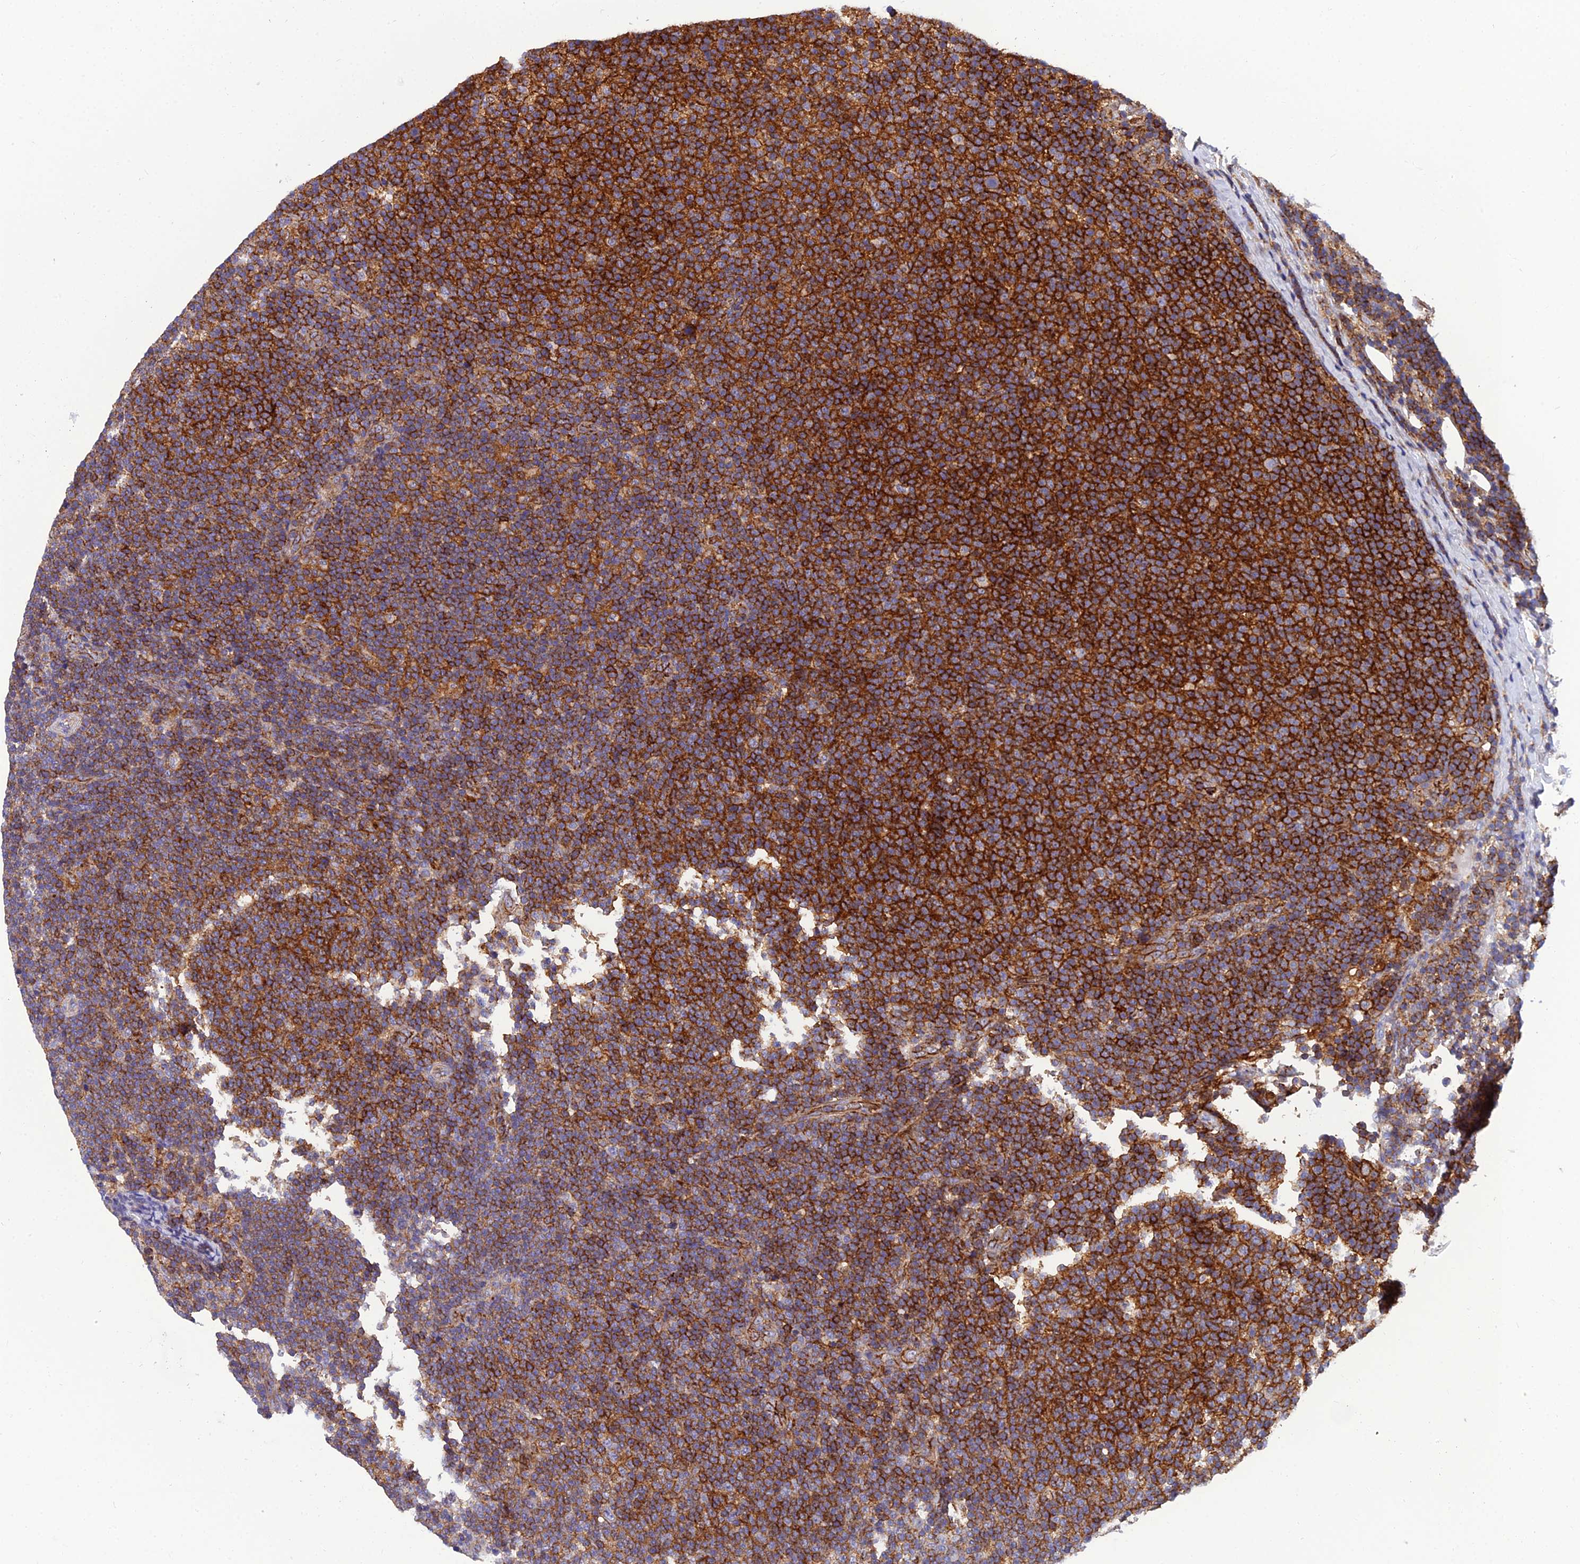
{"staining": {"intensity": "strong", "quantity": "25%-75%", "location": "cytoplasmic/membranous"}, "tissue": "lymphoma", "cell_type": "Tumor cells", "image_type": "cancer", "snomed": [{"axis": "morphology", "description": "Malignant lymphoma, non-Hodgkin's type, Low grade"}, {"axis": "topography", "description": "Lymph node"}], "caption": "Immunohistochemical staining of malignant lymphoma, non-Hodgkin's type (low-grade) shows high levels of strong cytoplasmic/membranous staining in about 25%-75% of tumor cells.", "gene": "PPP1R18", "patient": {"sex": "male", "age": 66}}